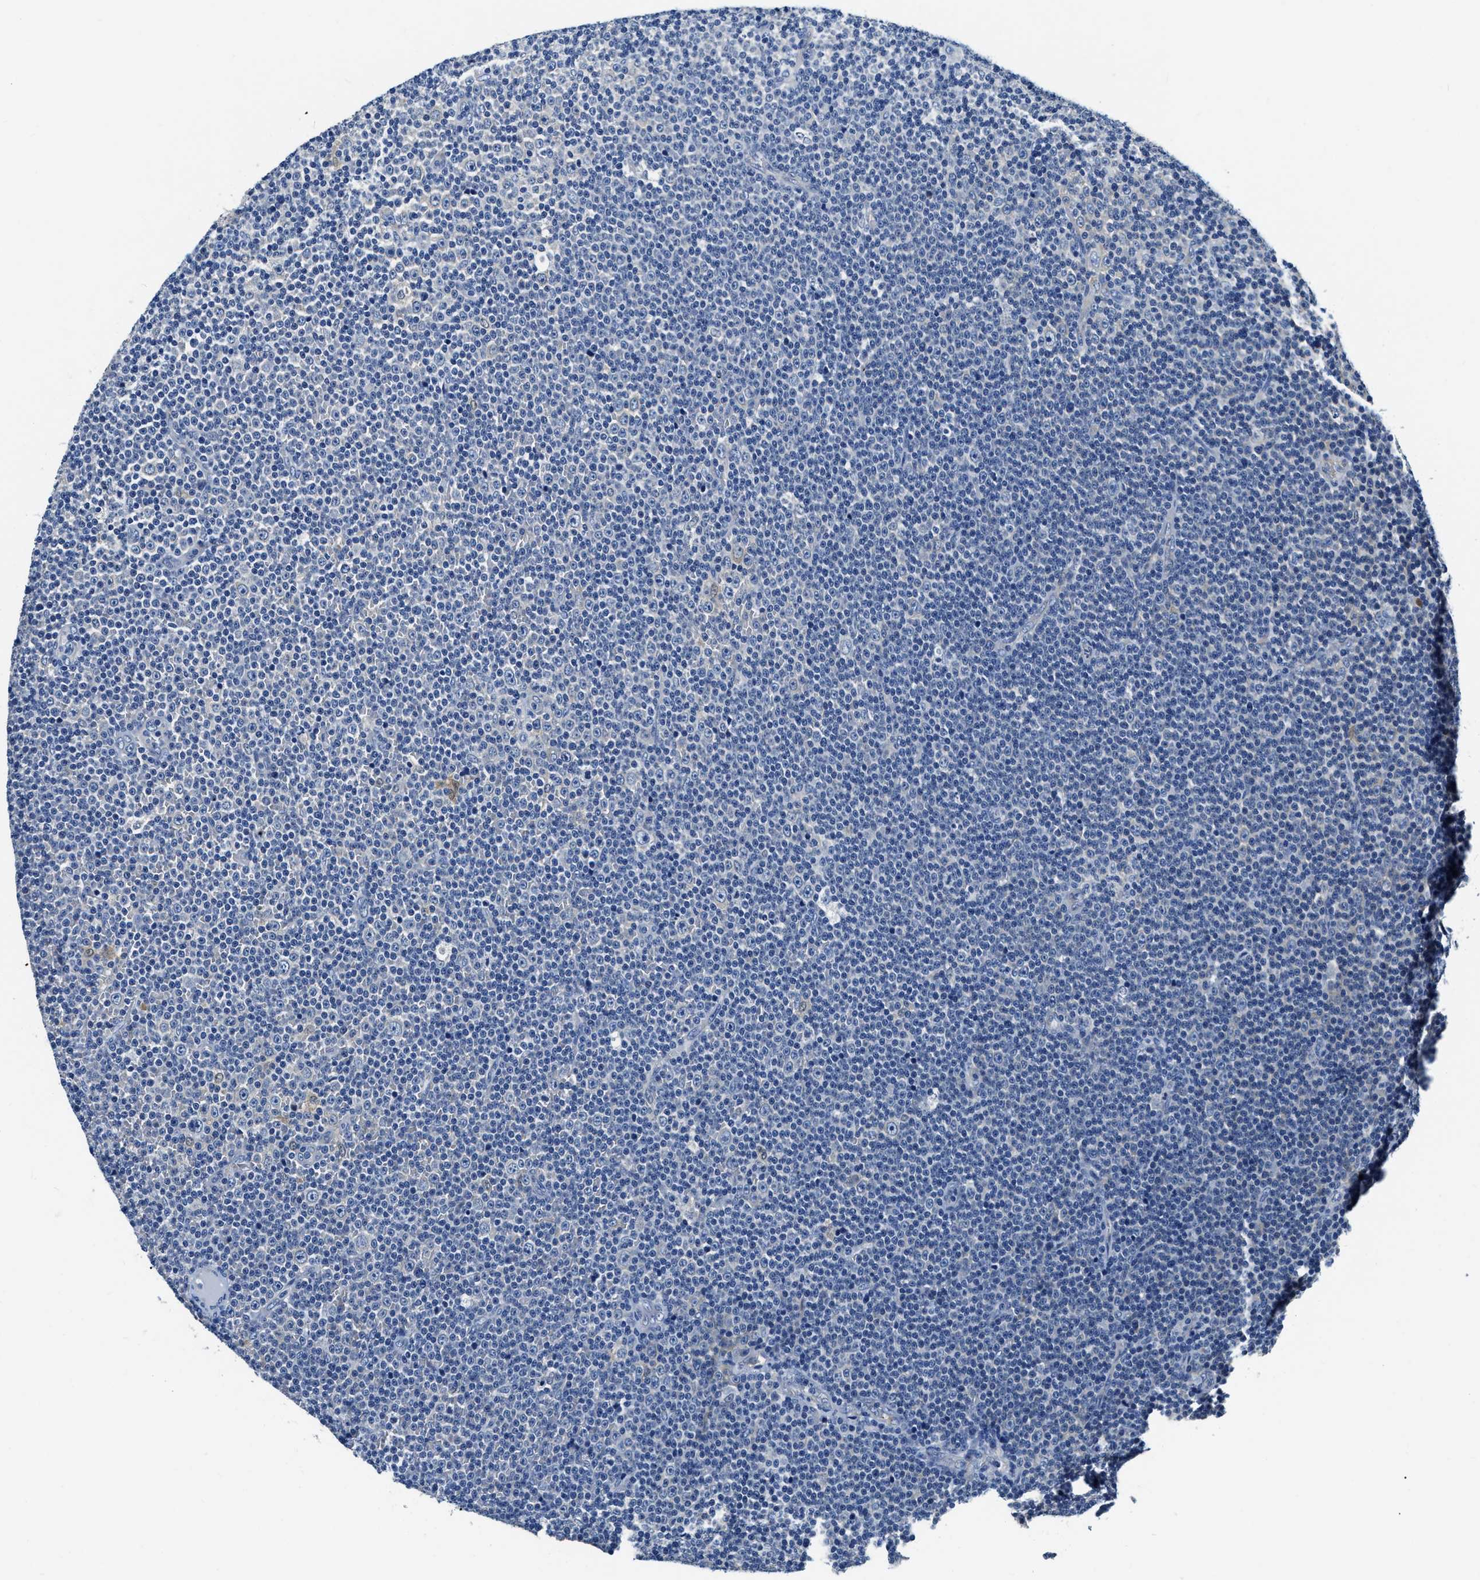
{"staining": {"intensity": "negative", "quantity": "none", "location": "none"}, "tissue": "lymphoma", "cell_type": "Tumor cells", "image_type": "cancer", "snomed": [{"axis": "morphology", "description": "Malignant lymphoma, non-Hodgkin's type, Low grade"}, {"axis": "topography", "description": "Lymph node"}], "caption": "There is no significant staining in tumor cells of malignant lymphoma, non-Hodgkin's type (low-grade).", "gene": "EIF2AK2", "patient": {"sex": "female", "age": 67}}